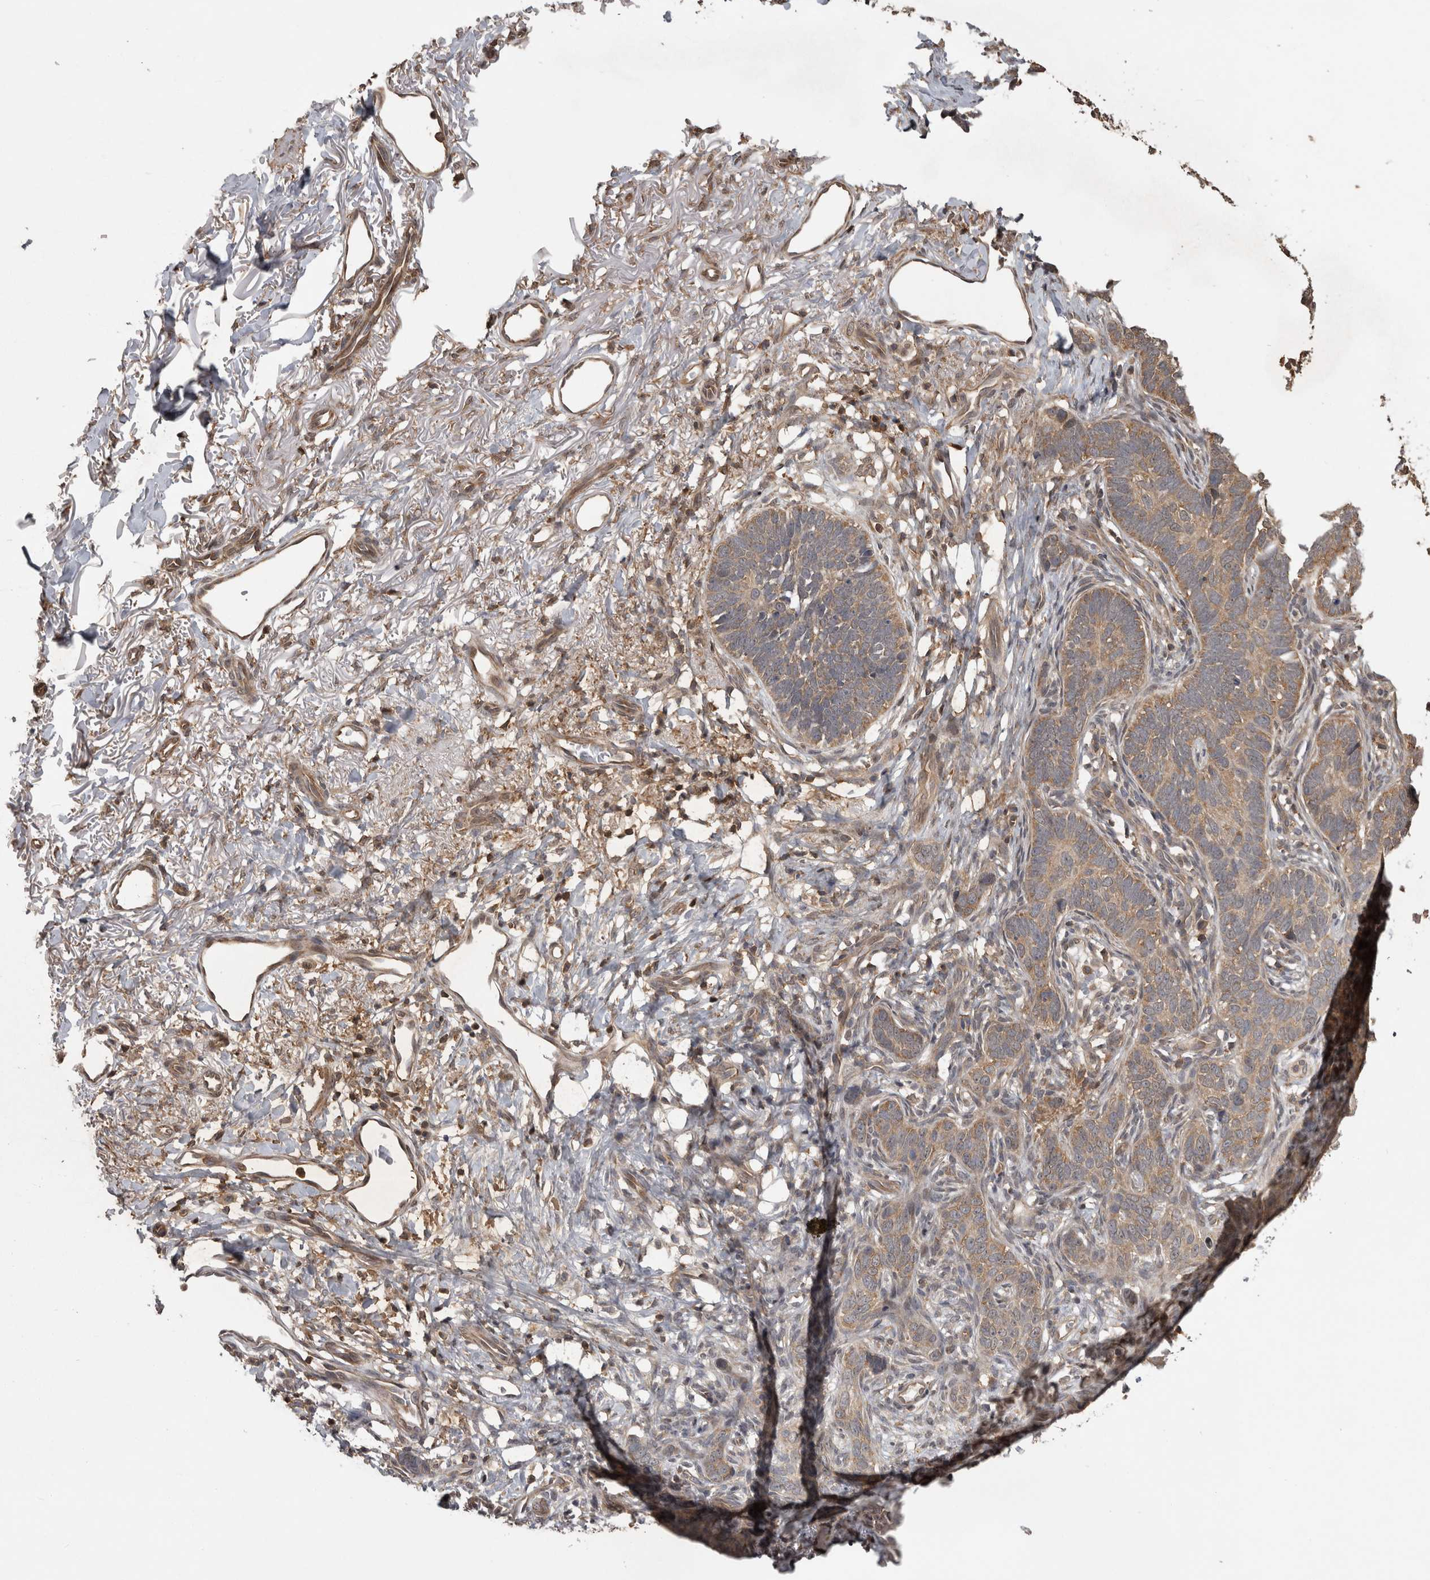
{"staining": {"intensity": "weak", "quantity": ">75%", "location": "cytoplasmic/membranous"}, "tissue": "skin cancer", "cell_type": "Tumor cells", "image_type": "cancer", "snomed": [{"axis": "morphology", "description": "Normal tissue, NOS"}, {"axis": "morphology", "description": "Basal cell carcinoma"}, {"axis": "topography", "description": "Skin"}], "caption": "Brown immunohistochemical staining in skin cancer (basal cell carcinoma) demonstrates weak cytoplasmic/membranous positivity in about >75% of tumor cells.", "gene": "ATXN2", "patient": {"sex": "male", "age": 77}}